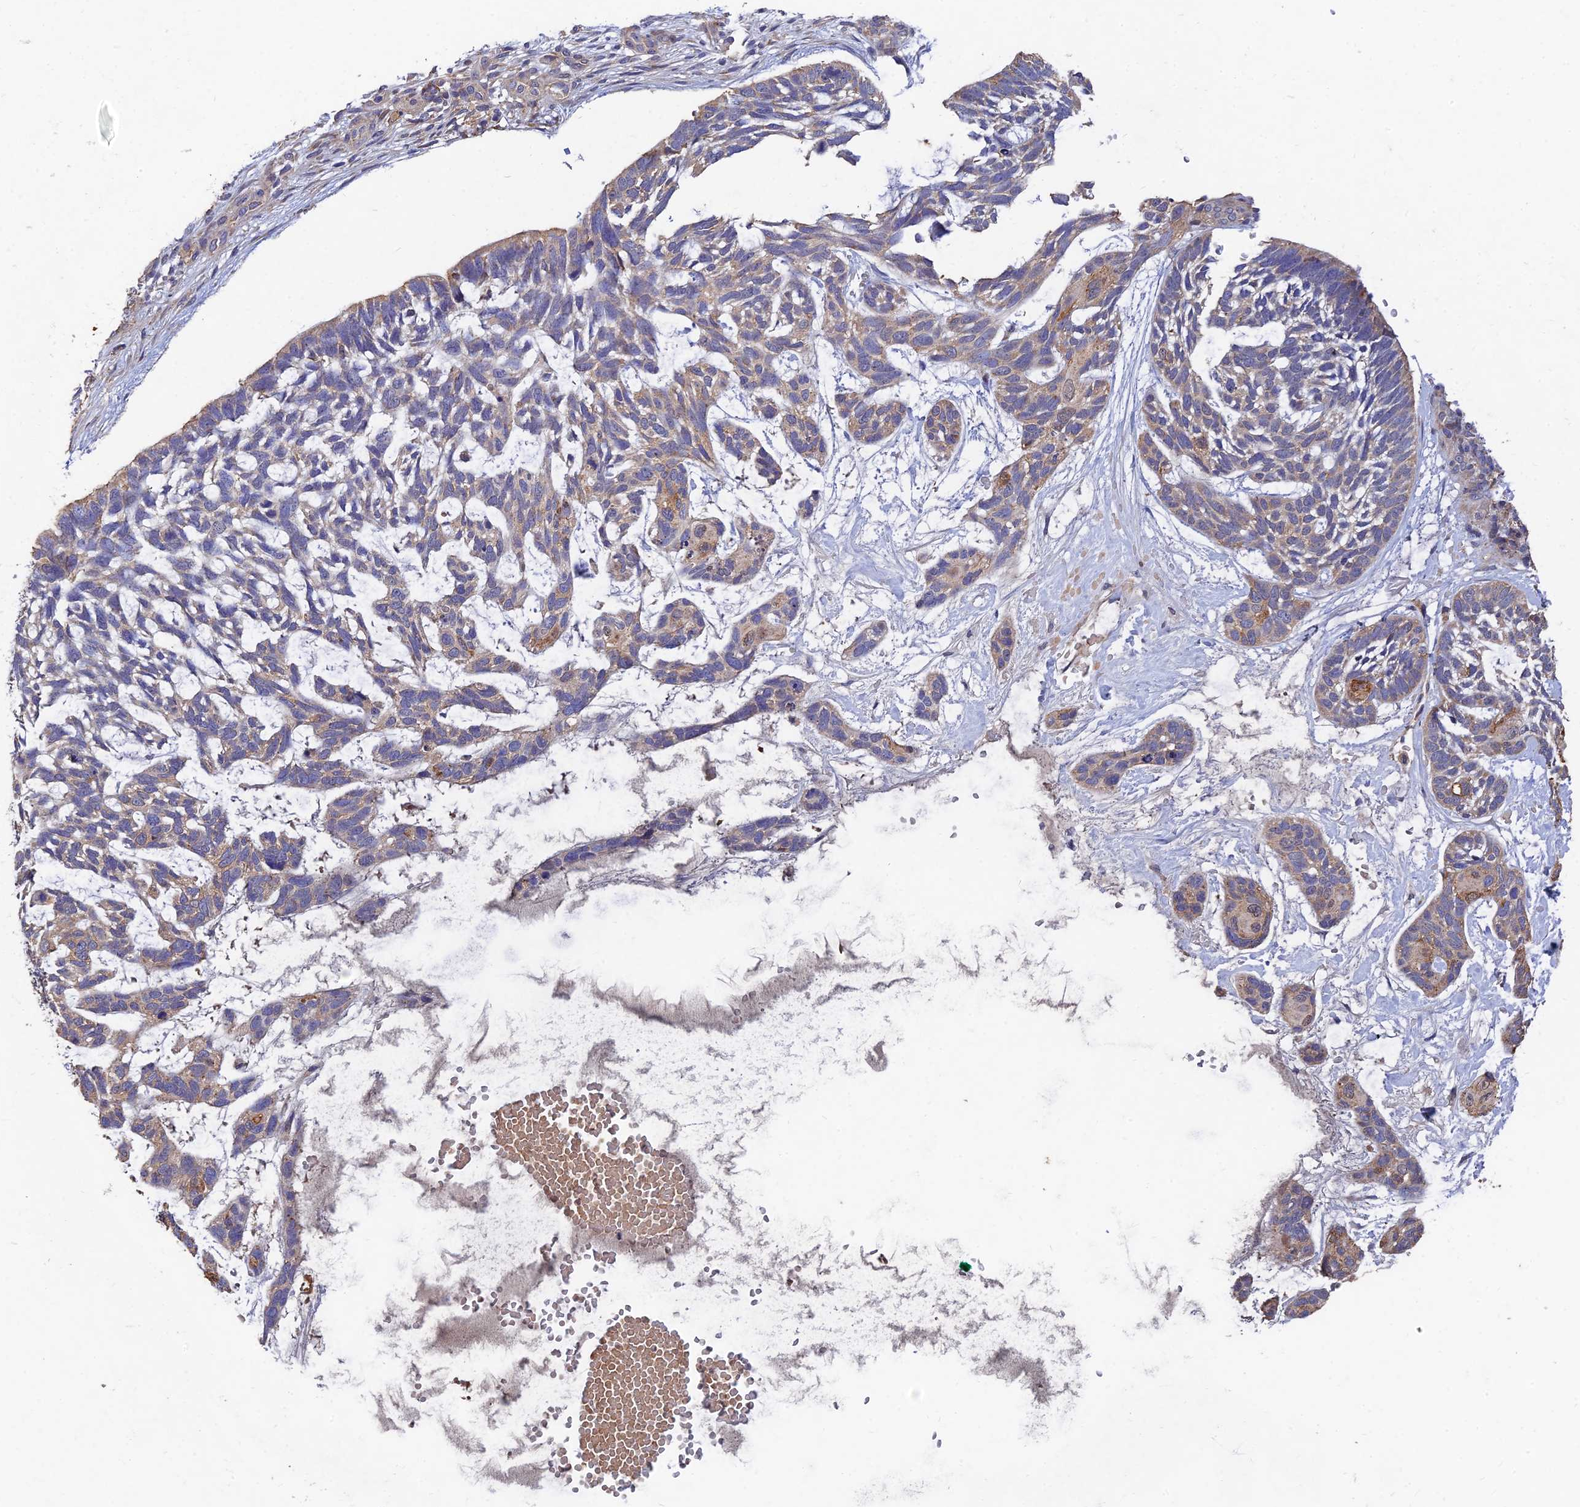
{"staining": {"intensity": "moderate", "quantity": "<25%", "location": "cytoplasmic/membranous"}, "tissue": "skin cancer", "cell_type": "Tumor cells", "image_type": "cancer", "snomed": [{"axis": "morphology", "description": "Basal cell carcinoma"}, {"axis": "topography", "description": "Skin"}], "caption": "A histopathology image of skin basal cell carcinoma stained for a protein displays moderate cytoplasmic/membranous brown staining in tumor cells.", "gene": "SLC38A11", "patient": {"sex": "male", "age": 88}}